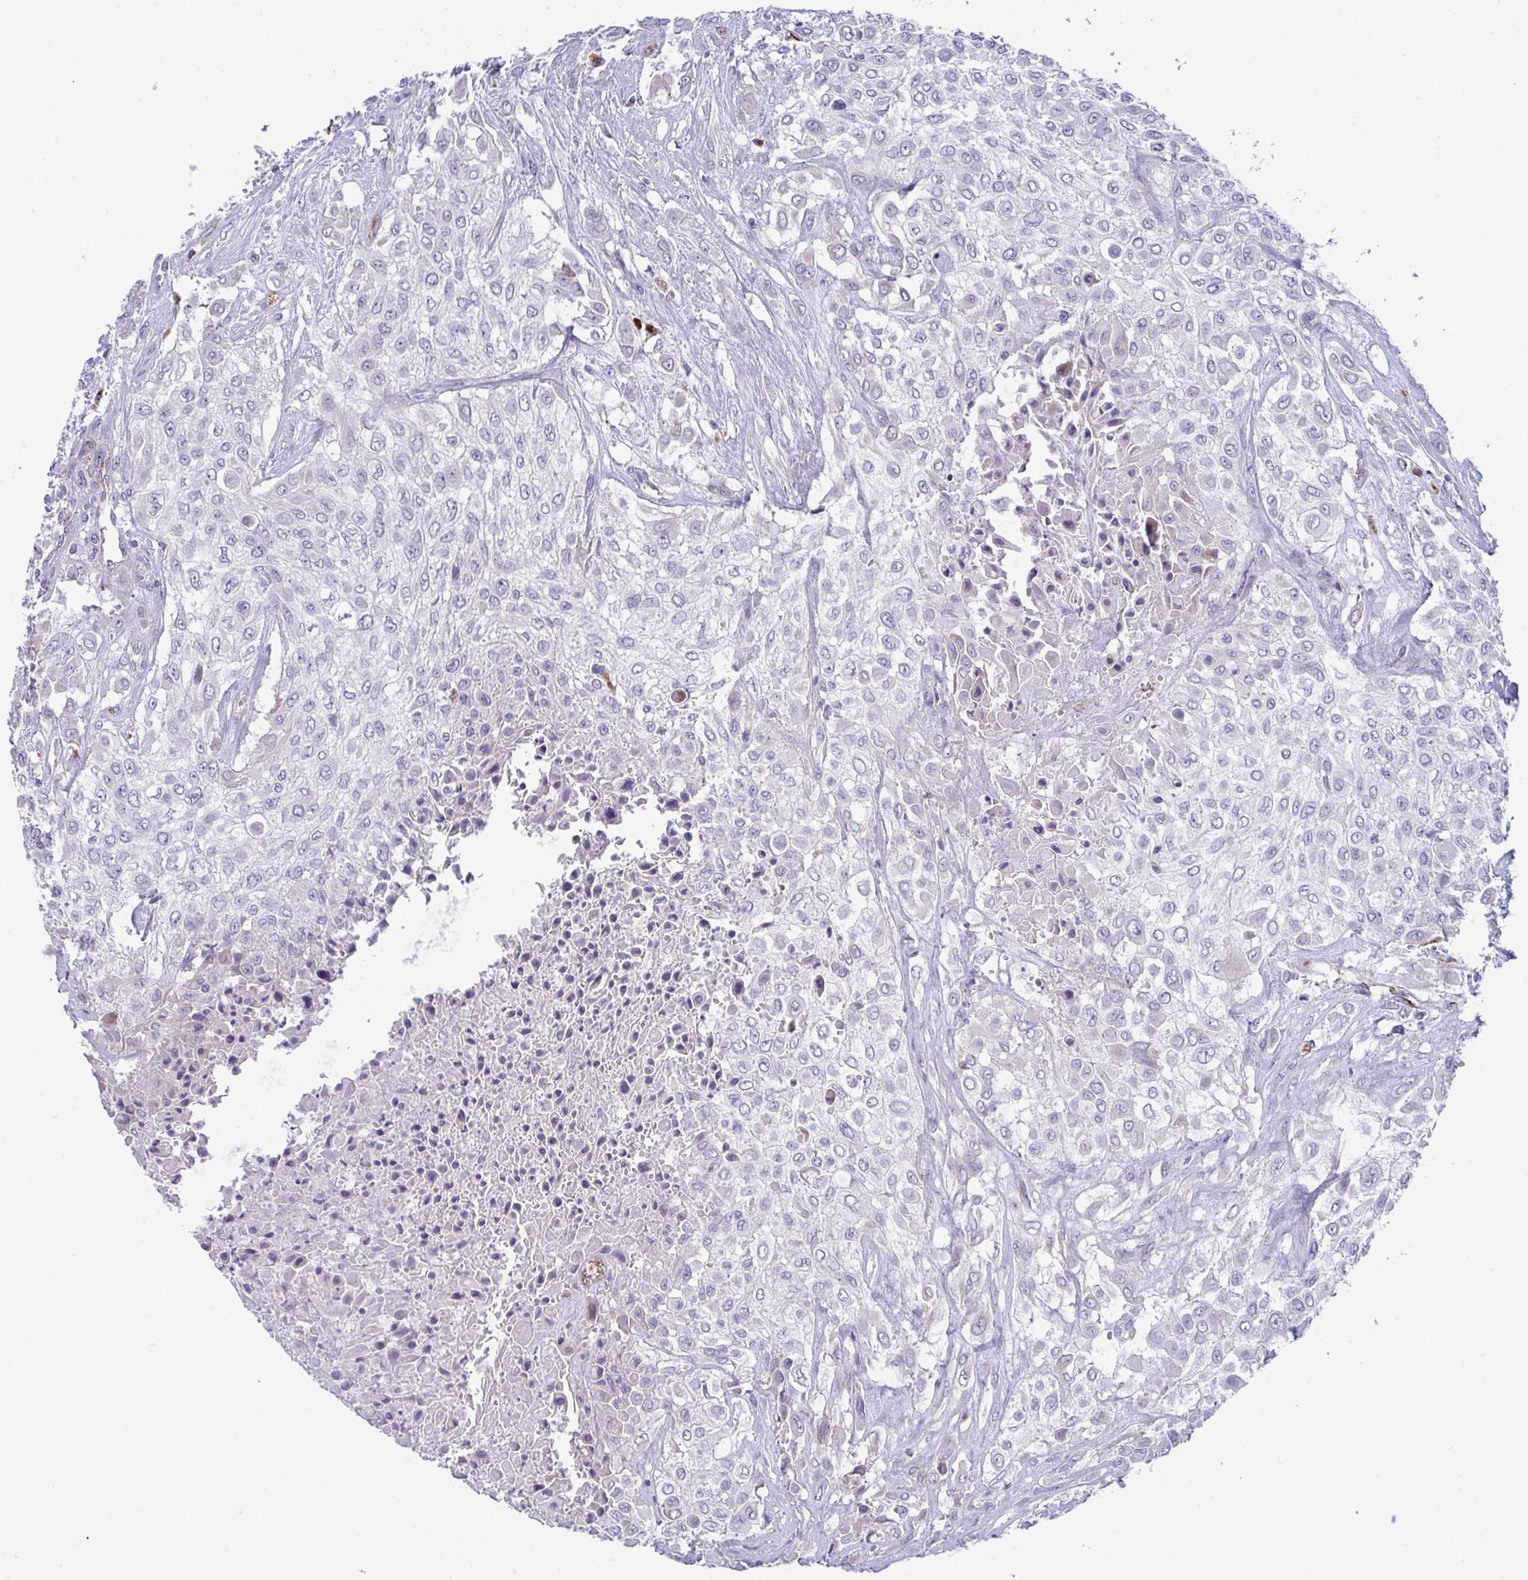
{"staining": {"intensity": "negative", "quantity": "none", "location": "none"}, "tissue": "urothelial cancer", "cell_type": "Tumor cells", "image_type": "cancer", "snomed": [{"axis": "morphology", "description": "Urothelial carcinoma, High grade"}, {"axis": "topography", "description": "Urinary bladder"}], "caption": "Urothelial carcinoma (high-grade) was stained to show a protein in brown. There is no significant staining in tumor cells. The staining is performed using DAB (3,3'-diaminobenzidine) brown chromogen with nuclei counter-stained in using hematoxylin.", "gene": "TOR1AIP2", "patient": {"sex": "male", "age": 57}}